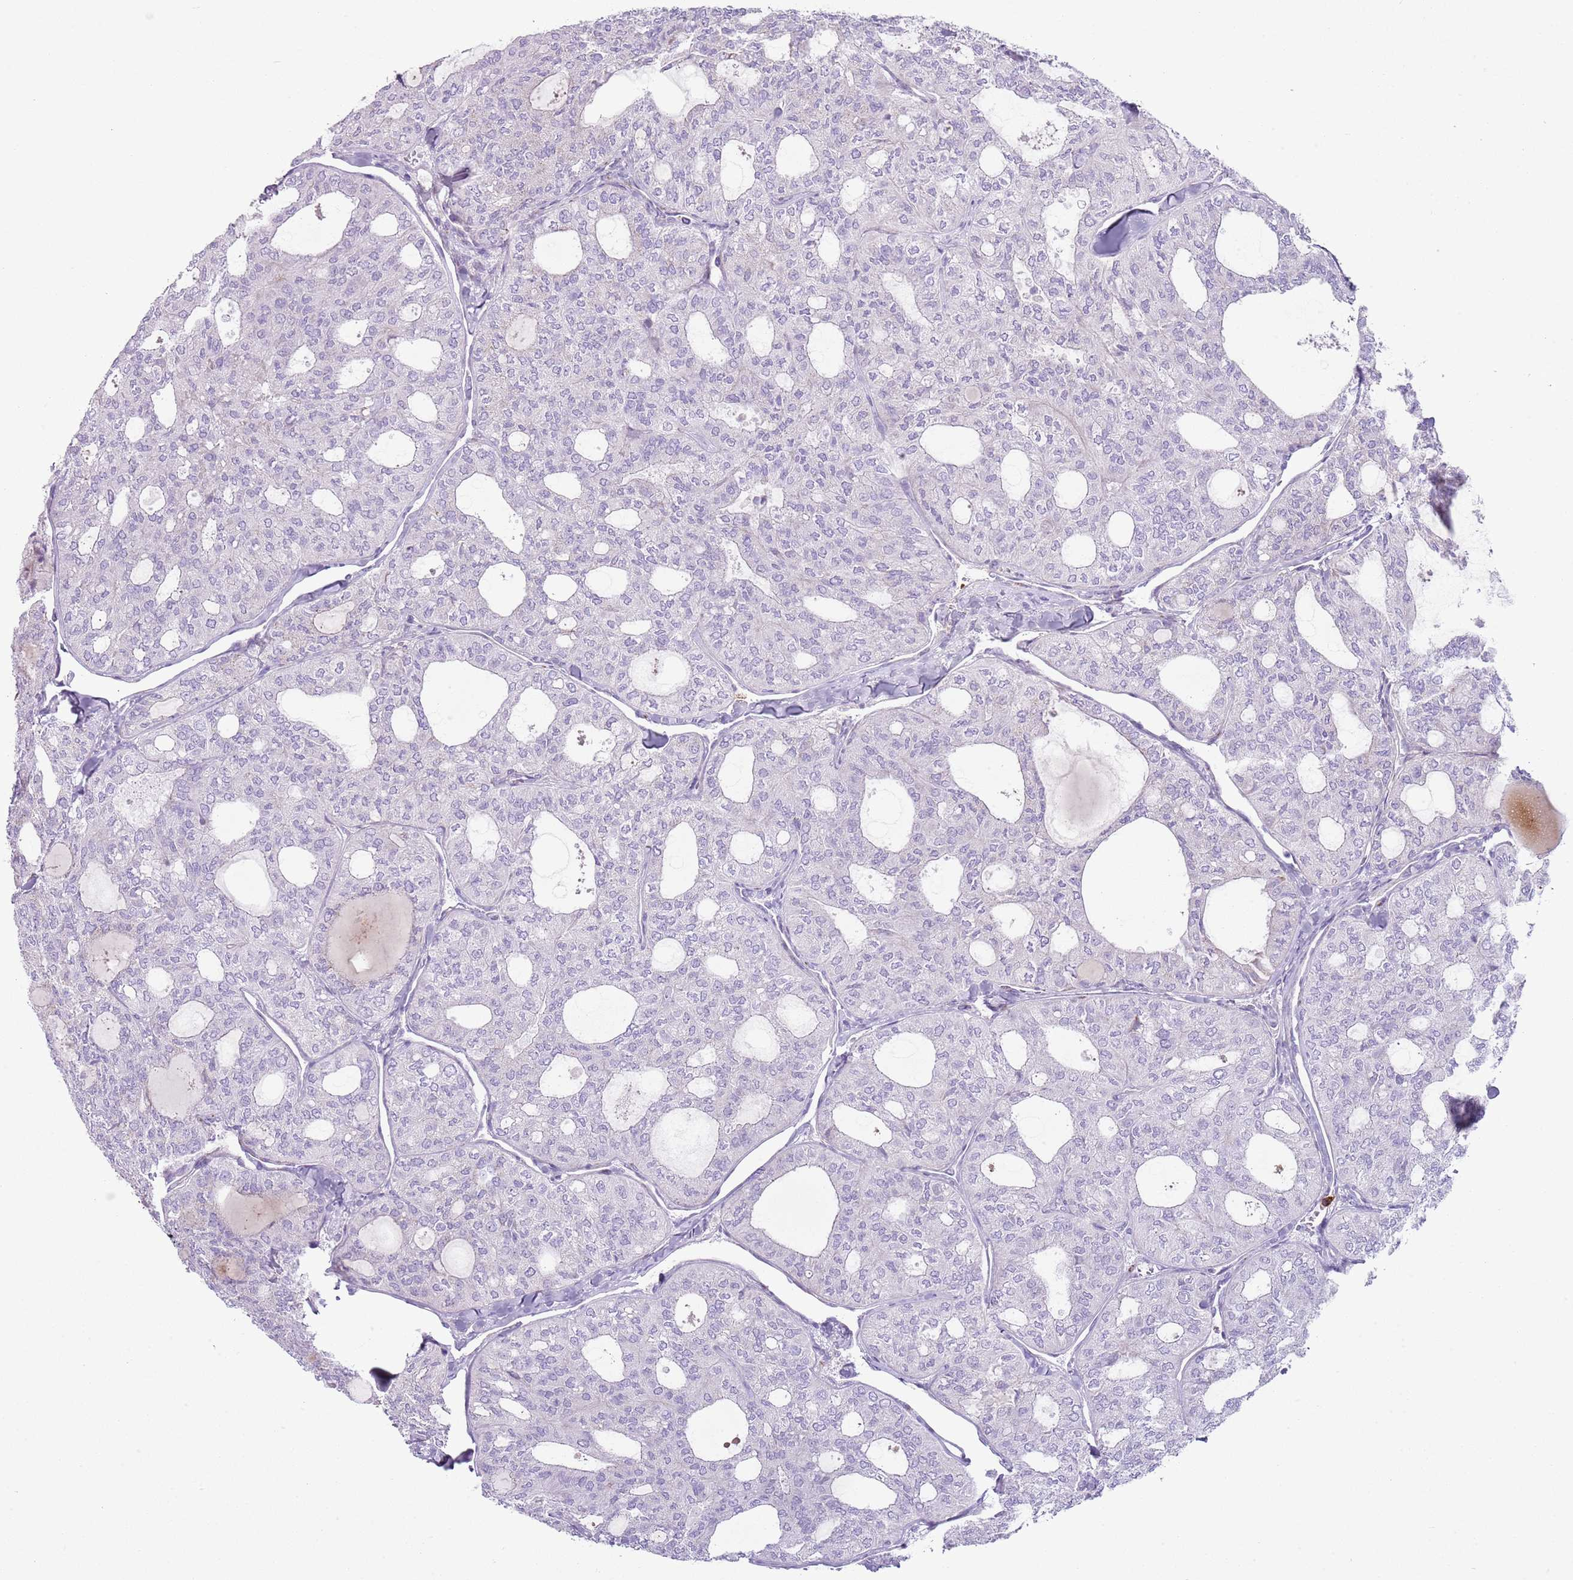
{"staining": {"intensity": "negative", "quantity": "none", "location": "none"}, "tissue": "thyroid cancer", "cell_type": "Tumor cells", "image_type": "cancer", "snomed": [{"axis": "morphology", "description": "Follicular adenoma carcinoma, NOS"}, {"axis": "topography", "description": "Thyroid gland"}], "caption": "Tumor cells show no significant protein staining in thyroid follicular adenoma carcinoma.", "gene": "CD177", "patient": {"sex": "male", "age": 75}}